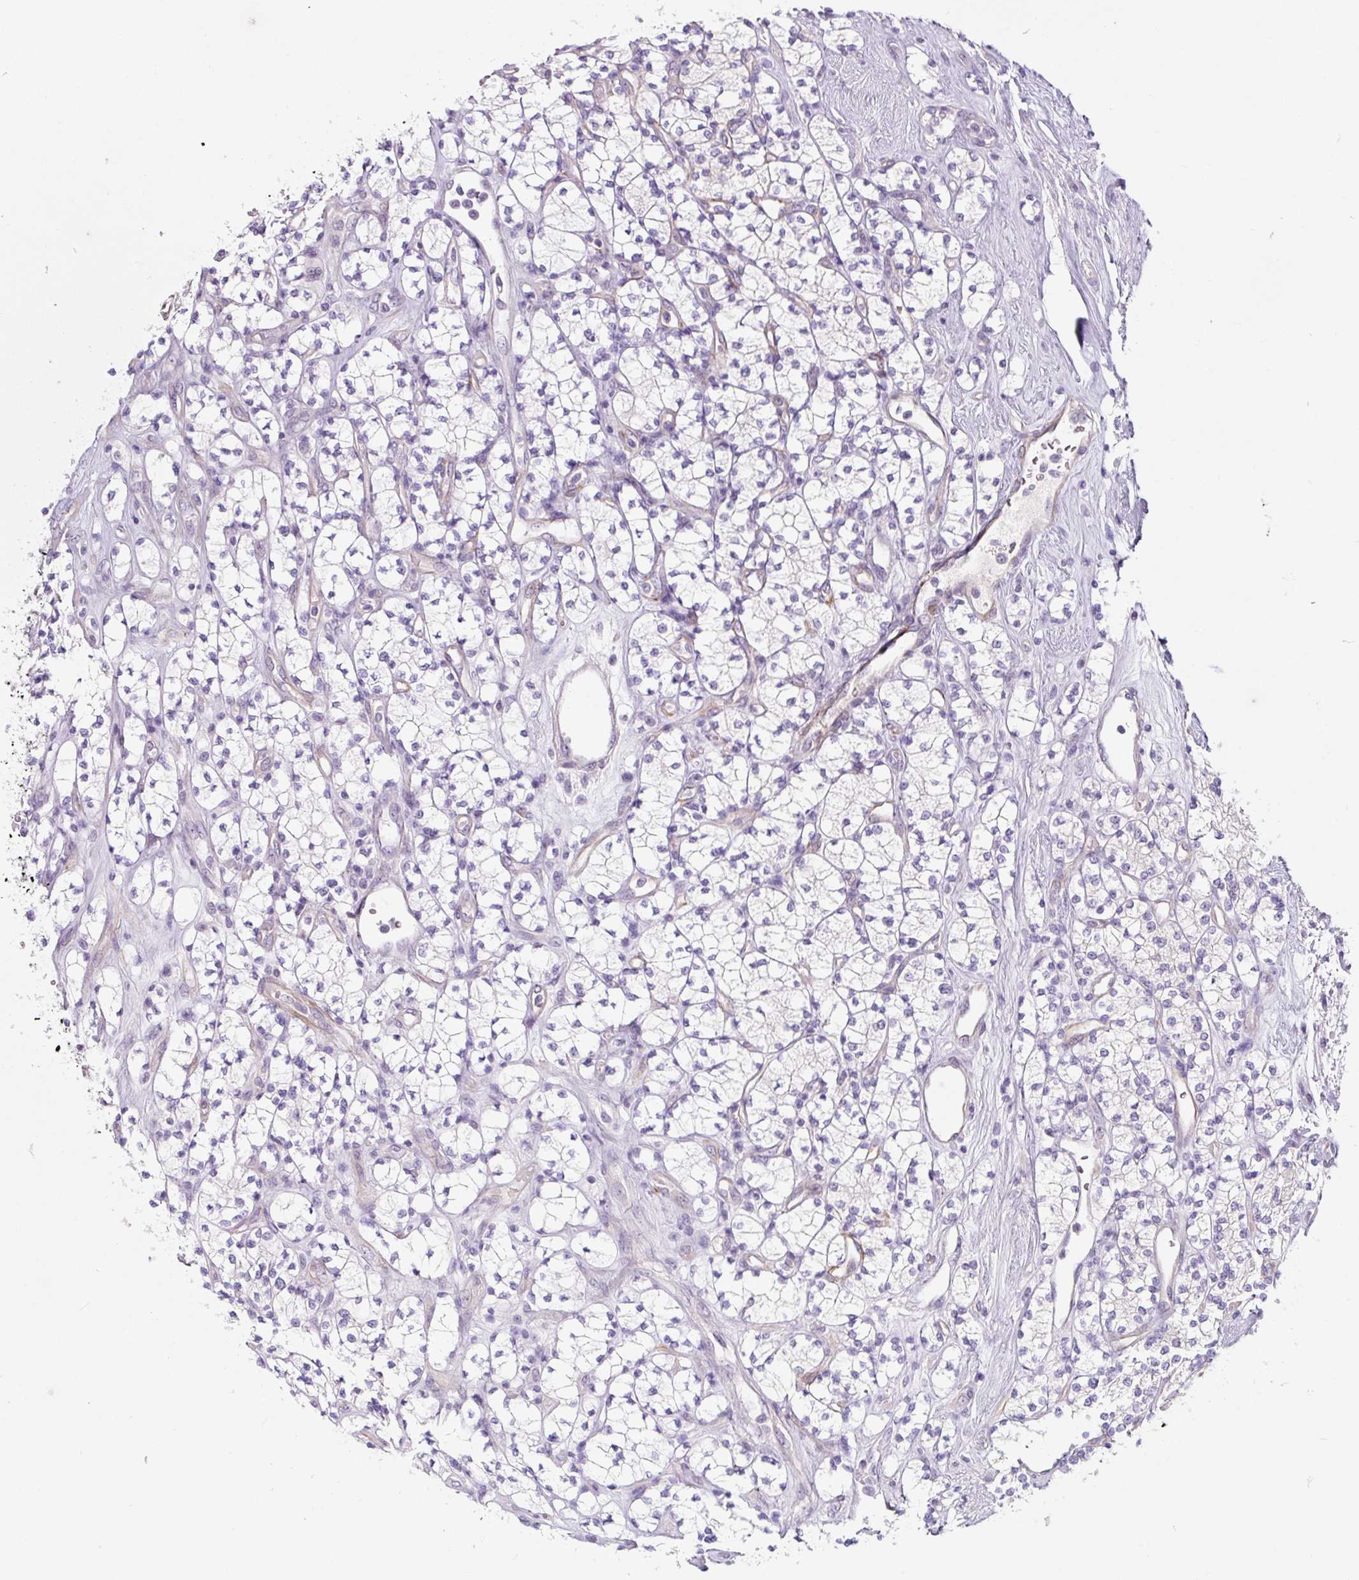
{"staining": {"intensity": "negative", "quantity": "none", "location": "none"}, "tissue": "renal cancer", "cell_type": "Tumor cells", "image_type": "cancer", "snomed": [{"axis": "morphology", "description": "Adenocarcinoma, NOS"}, {"axis": "topography", "description": "Kidney"}], "caption": "Immunohistochemistry of human renal cancer (adenocarcinoma) exhibits no staining in tumor cells.", "gene": "CCL25", "patient": {"sex": "male", "age": 77}}